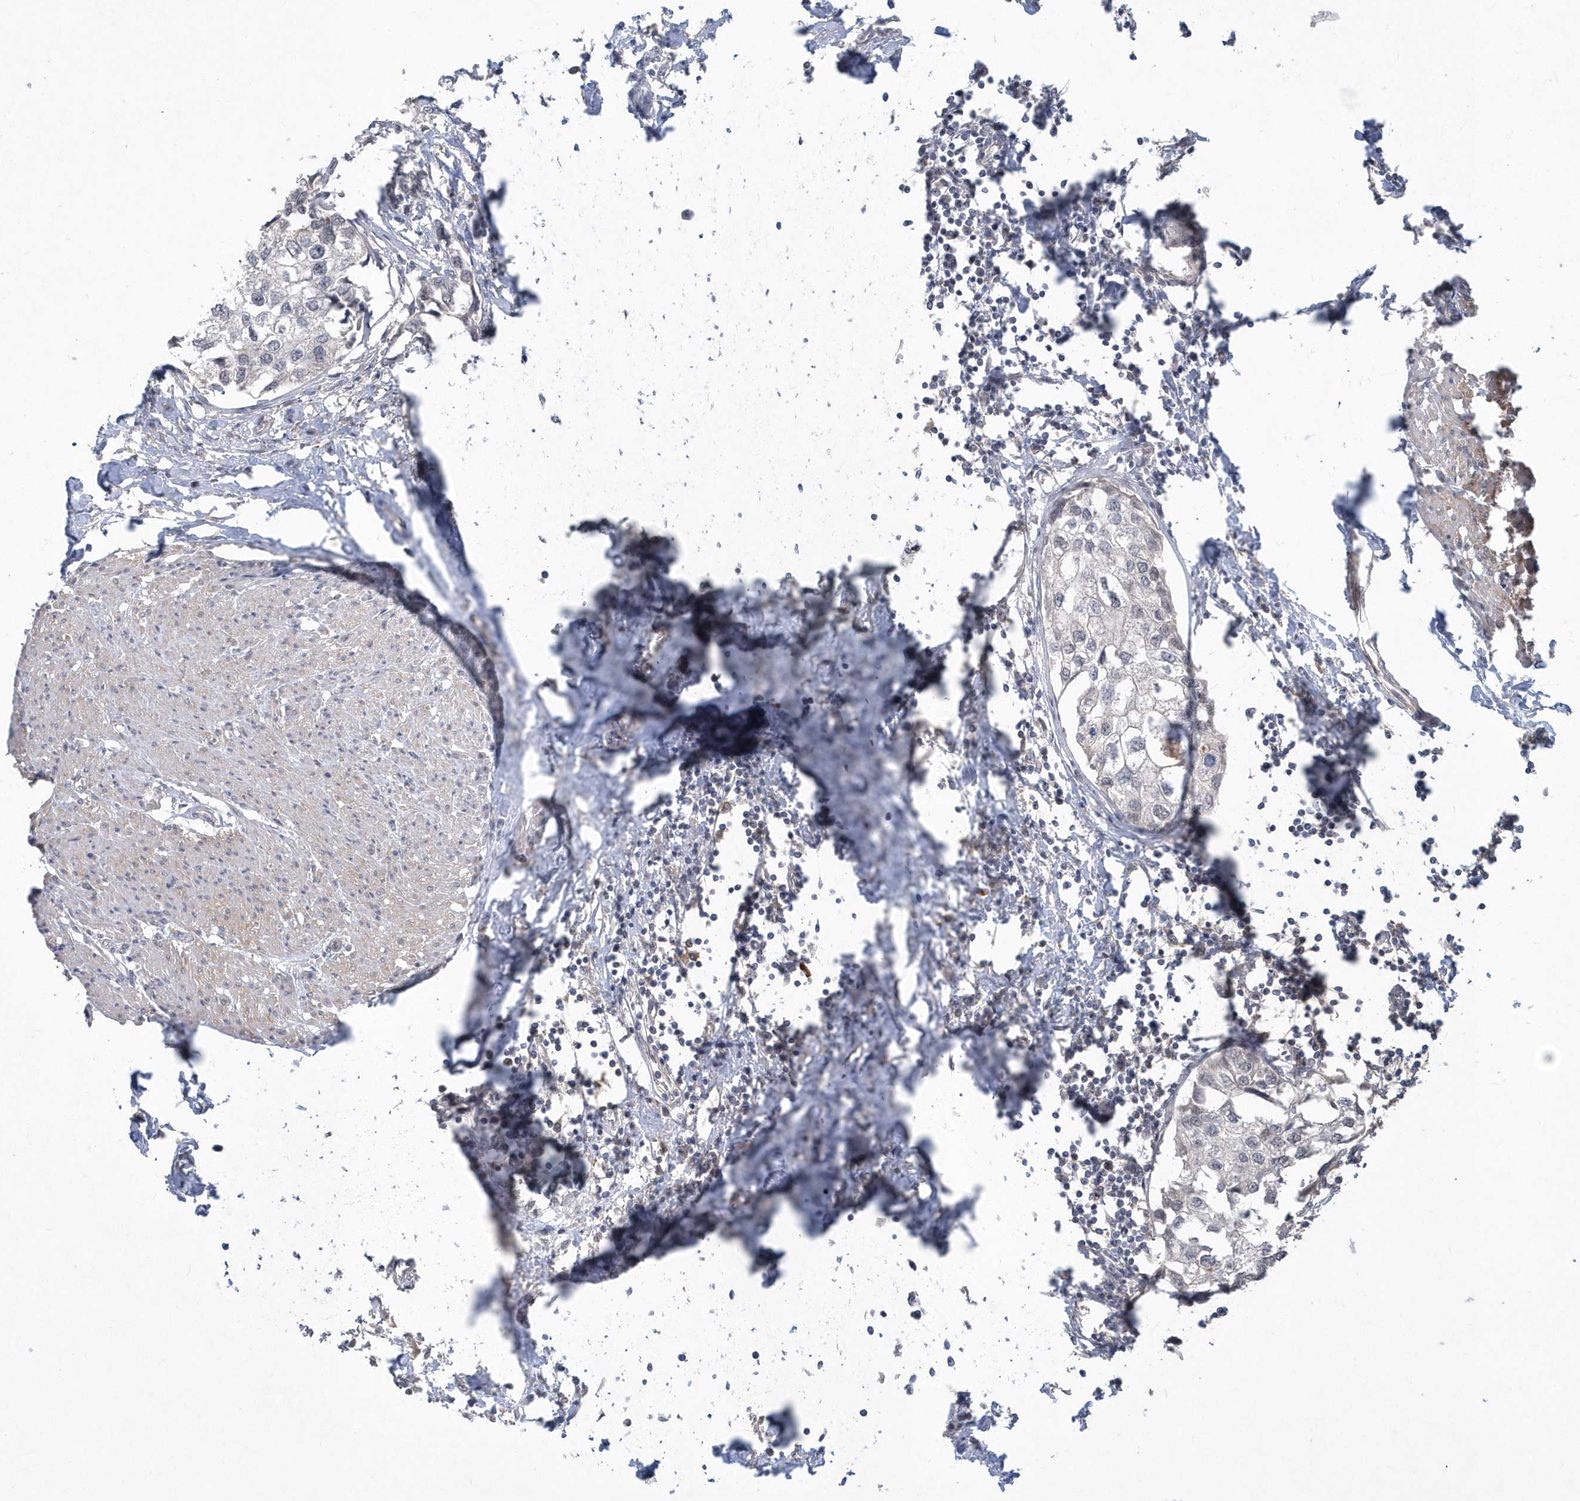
{"staining": {"intensity": "negative", "quantity": "none", "location": "none"}, "tissue": "urothelial cancer", "cell_type": "Tumor cells", "image_type": "cancer", "snomed": [{"axis": "morphology", "description": "Urothelial carcinoma, High grade"}, {"axis": "topography", "description": "Urinary bladder"}], "caption": "Human high-grade urothelial carcinoma stained for a protein using immunohistochemistry (IHC) reveals no positivity in tumor cells.", "gene": "TSPEAR", "patient": {"sex": "male", "age": 64}}